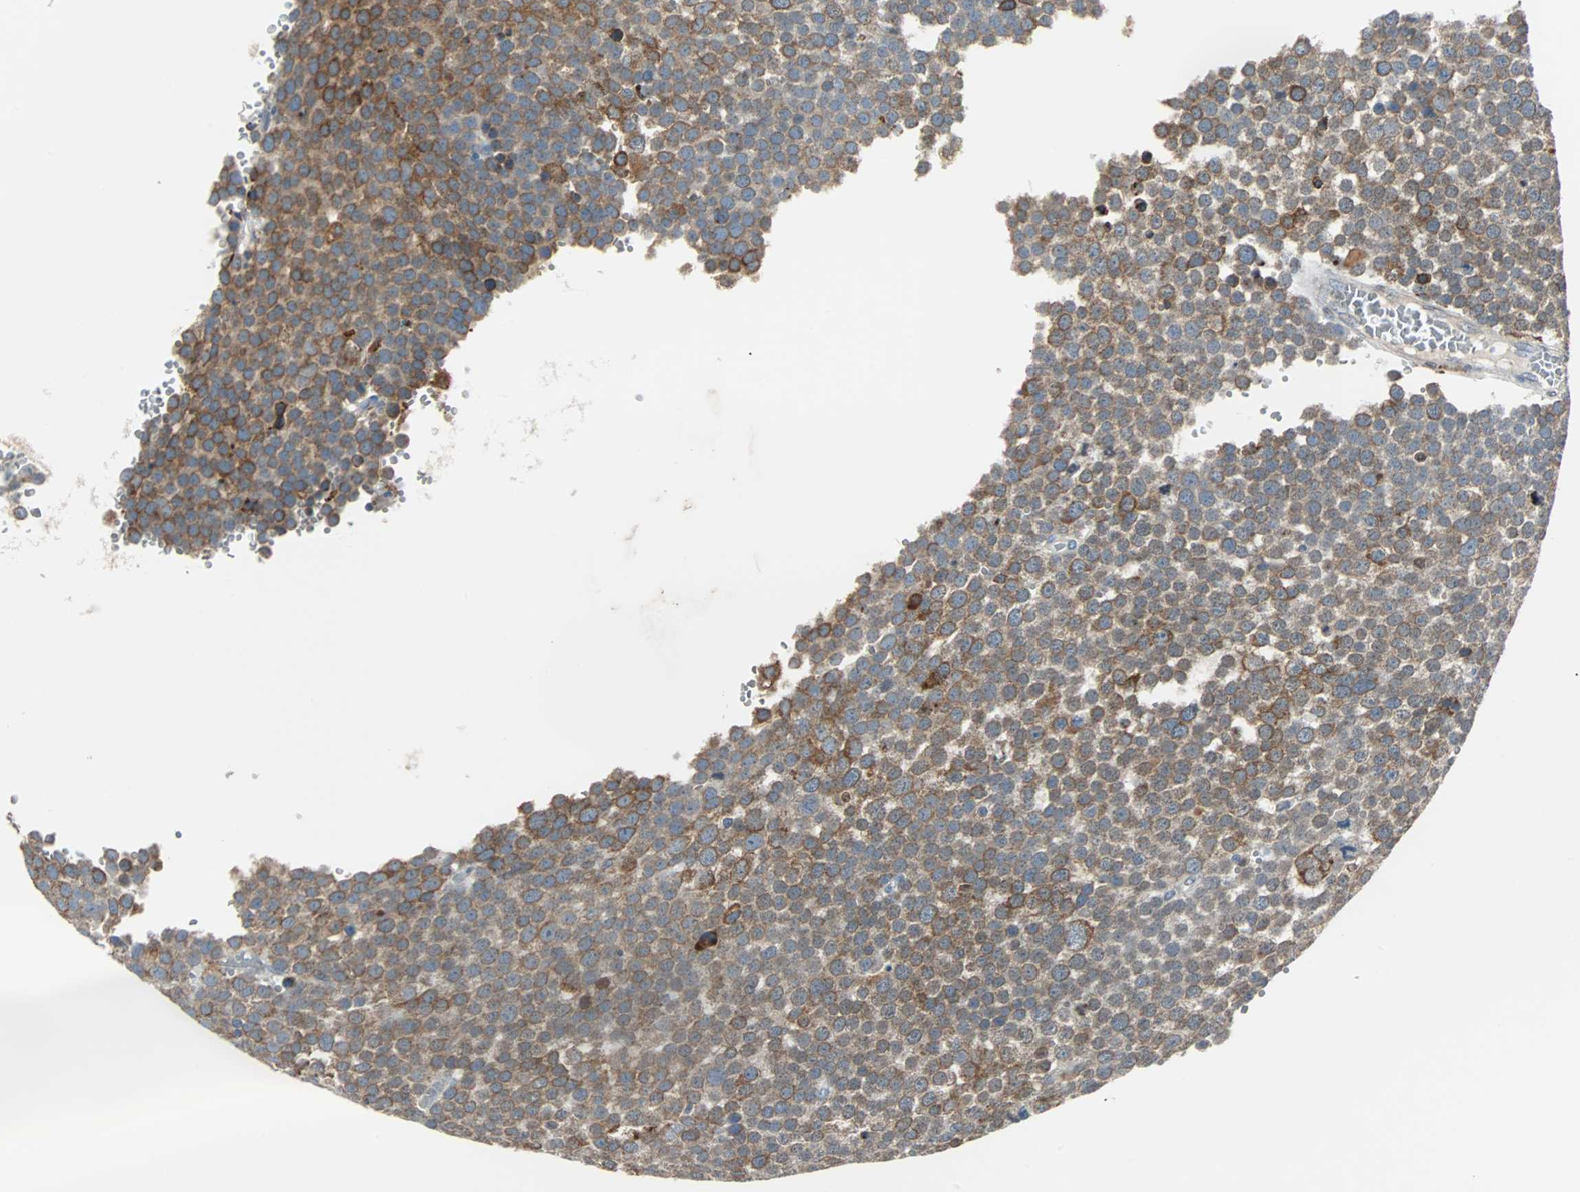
{"staining": {"intensity": "moderate", "quantity": ">75%", "location": "cytoplasmic/membranous"}, "tissue": "testis cancer", "cell_type": "Tumor cells", "image_type": "cancer", "snomed": [{"axis": "morphology", "description": "Seminoma, NOS"}, {"axis": "topography", "description": "Testis"}], "caption": "Approximately >75% of tumor cells in testis seminoma exhibit moderate cytoplasmic/membranous protein expression as visualized by brown immunohistochemical staining.", "gene": "PDIA4", "patient": {"sex": "male", "age": 71}}